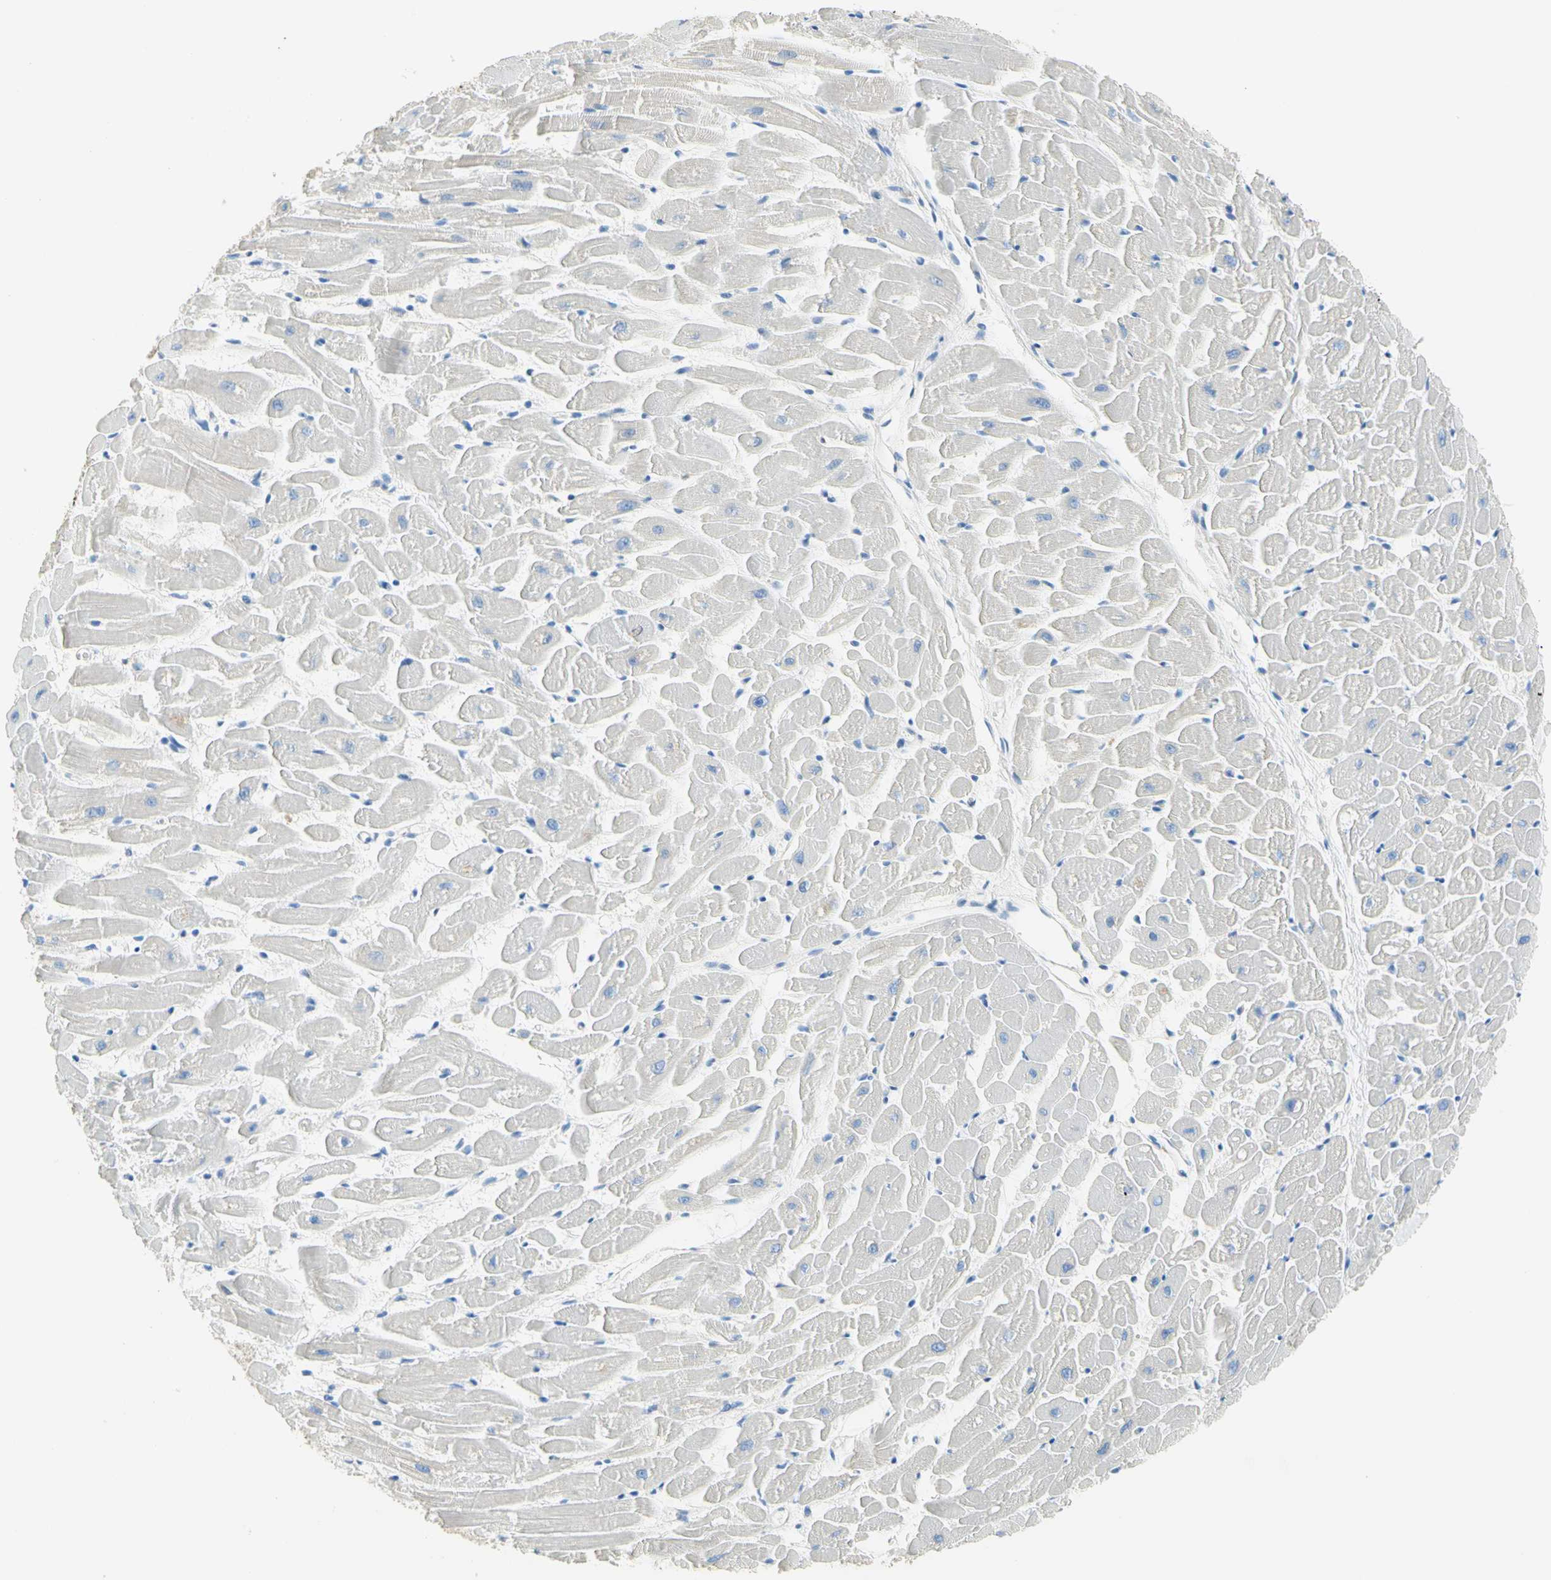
{"staining": {"intensity": "negative", "quantity": "none", "location": "none"}, "tissue": "heart muscle", "cell_type": "Cardiomyocytes", "image_type": "normal", "snomed": [{"axis": "morphology", "description": "Normal tissue, NOS"}, {"axis": "topography", "description": "Heart"}], "caption": "Image shows no protein expression in cardiomyocytes of normal heart muscle.", "gene": "NECTIN4", "patient": {"sex": "female", "age": 19}}